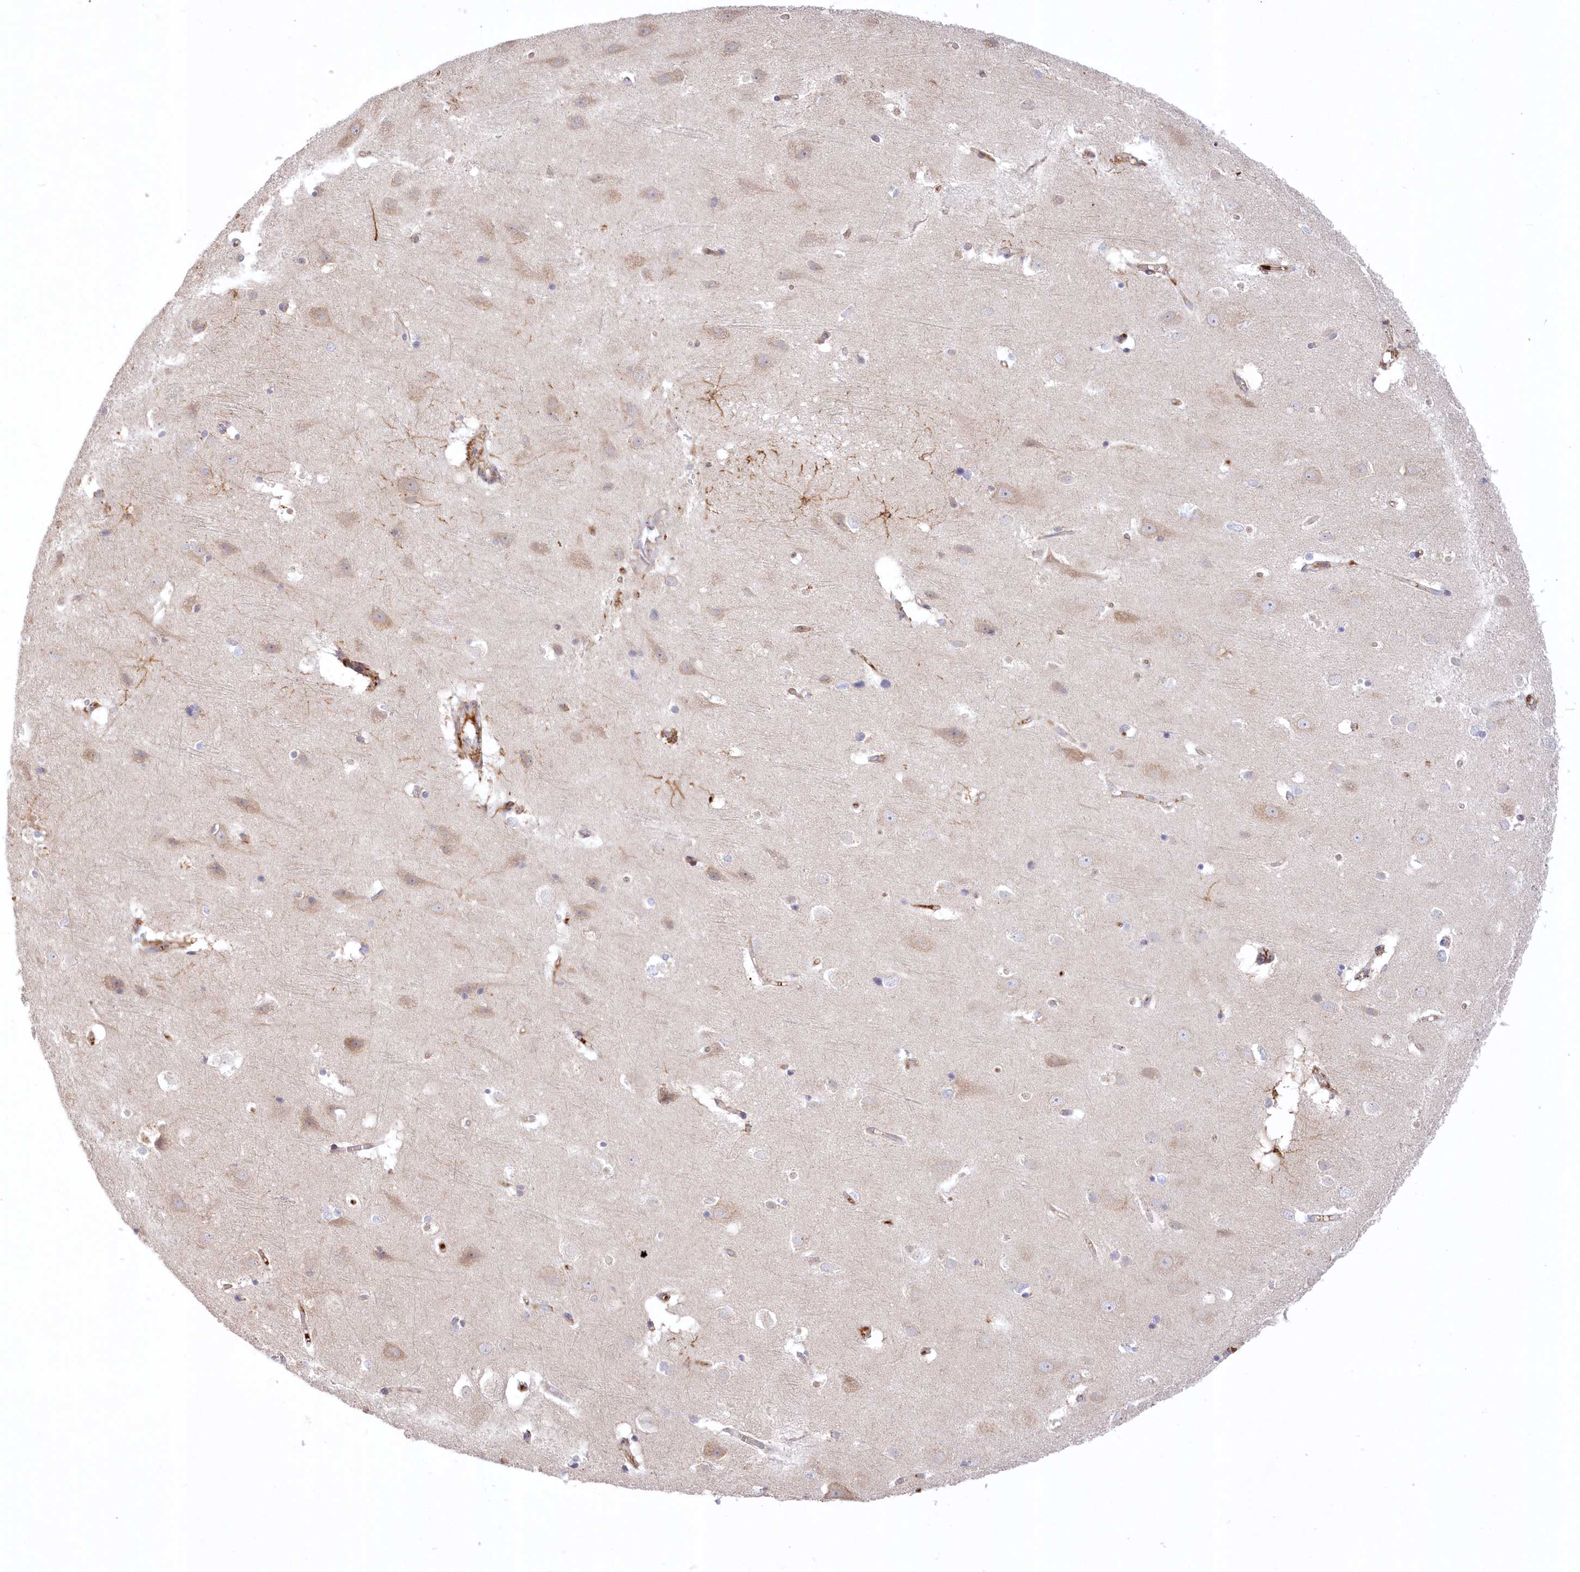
{"staining": {"intensity": "weak", "quantity": "25%-75%", "location": "cytoplasmic/membranous"}, "tissue": "cerebral cortex", "cell_type": "Endothelial cells", "image_type": "normal", "snomed": [{"axis": "morphology", "description": "Normal tissue, NOS"}, {"axis": "topography", "description": "Cerebral cortex"}], "caption": "High-magnification brightfield microscopy of unremarkable cerebral cortex stained with DAB (brown) and counterstained with hematoxylin (blue). endothelial cells exhibit weak cytoplasmic/membranous staining is seen in about25%-75% of cells. The staining was performed using DAB to visualize the protein expression in brown, while the nuclei were stained in blue with hematoxylin (Magnification: 20x).", "gene": "WBP1L", "patient": {"sex": "male", "age": 54}}